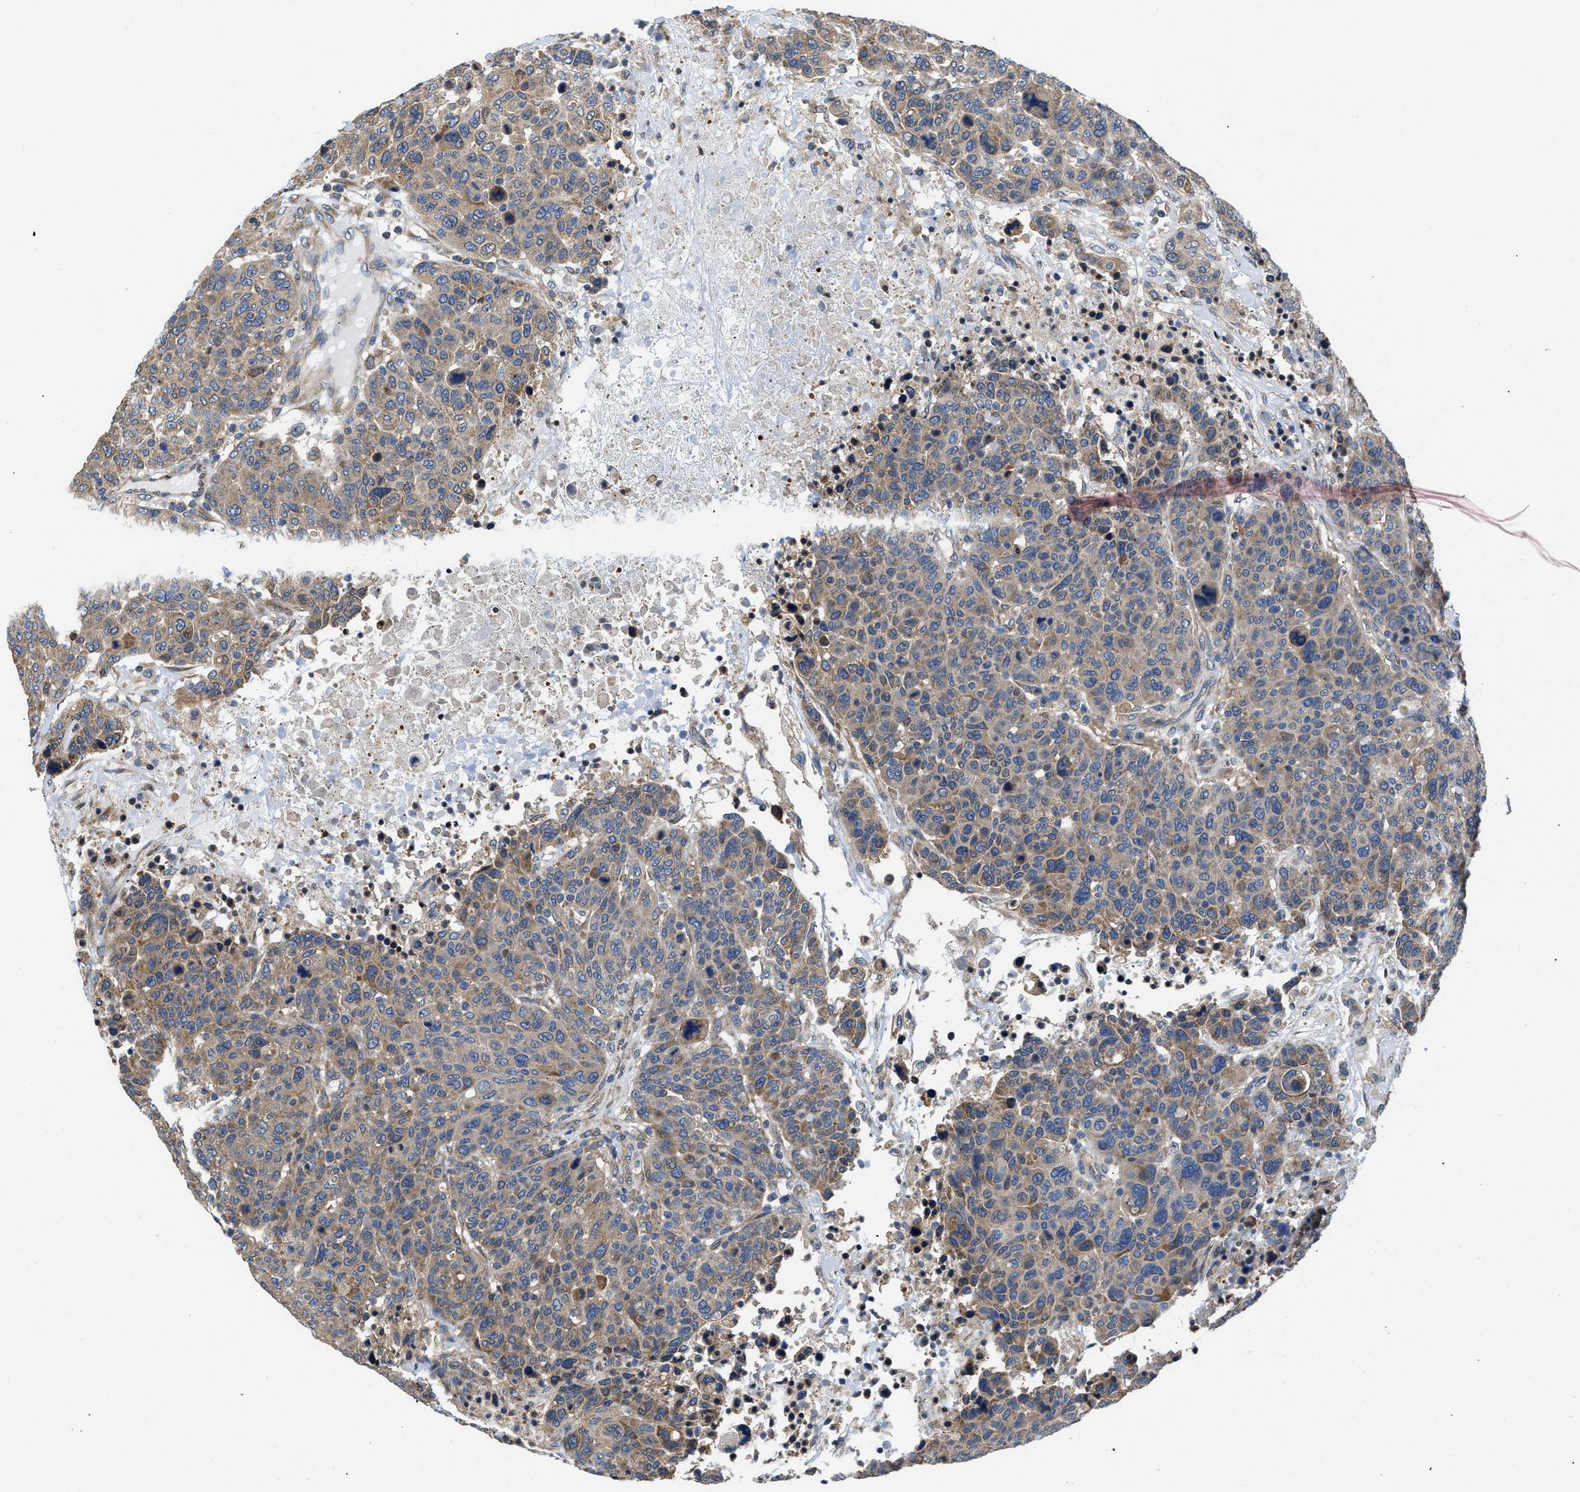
{"staining": {"intensity": "weak", "quantity": ">75%", "location": "cytoplasmic/membranous"}, "tissue": "breast cancer", "cell_type": "Tumor cells", "image_type": "cancer", "snomed": [{"axis": "morphology", "description": "Duct carcinoma"}, {"axis": "topography", "description": "Breast"}], "caption": "Brown immunohistochemical staining in human breast infiltrating ductal carcinoma displays weak cytoplasmic/membranous expression in about >75% of tumor cells. The staining was performed using DAB to visualize the protein expression in brown, while the nuclei were stained in blue with hematoxylin (Magnification: 20x).", "gene": "CEP128", "patient": {"sex": "female", "age": 37}}